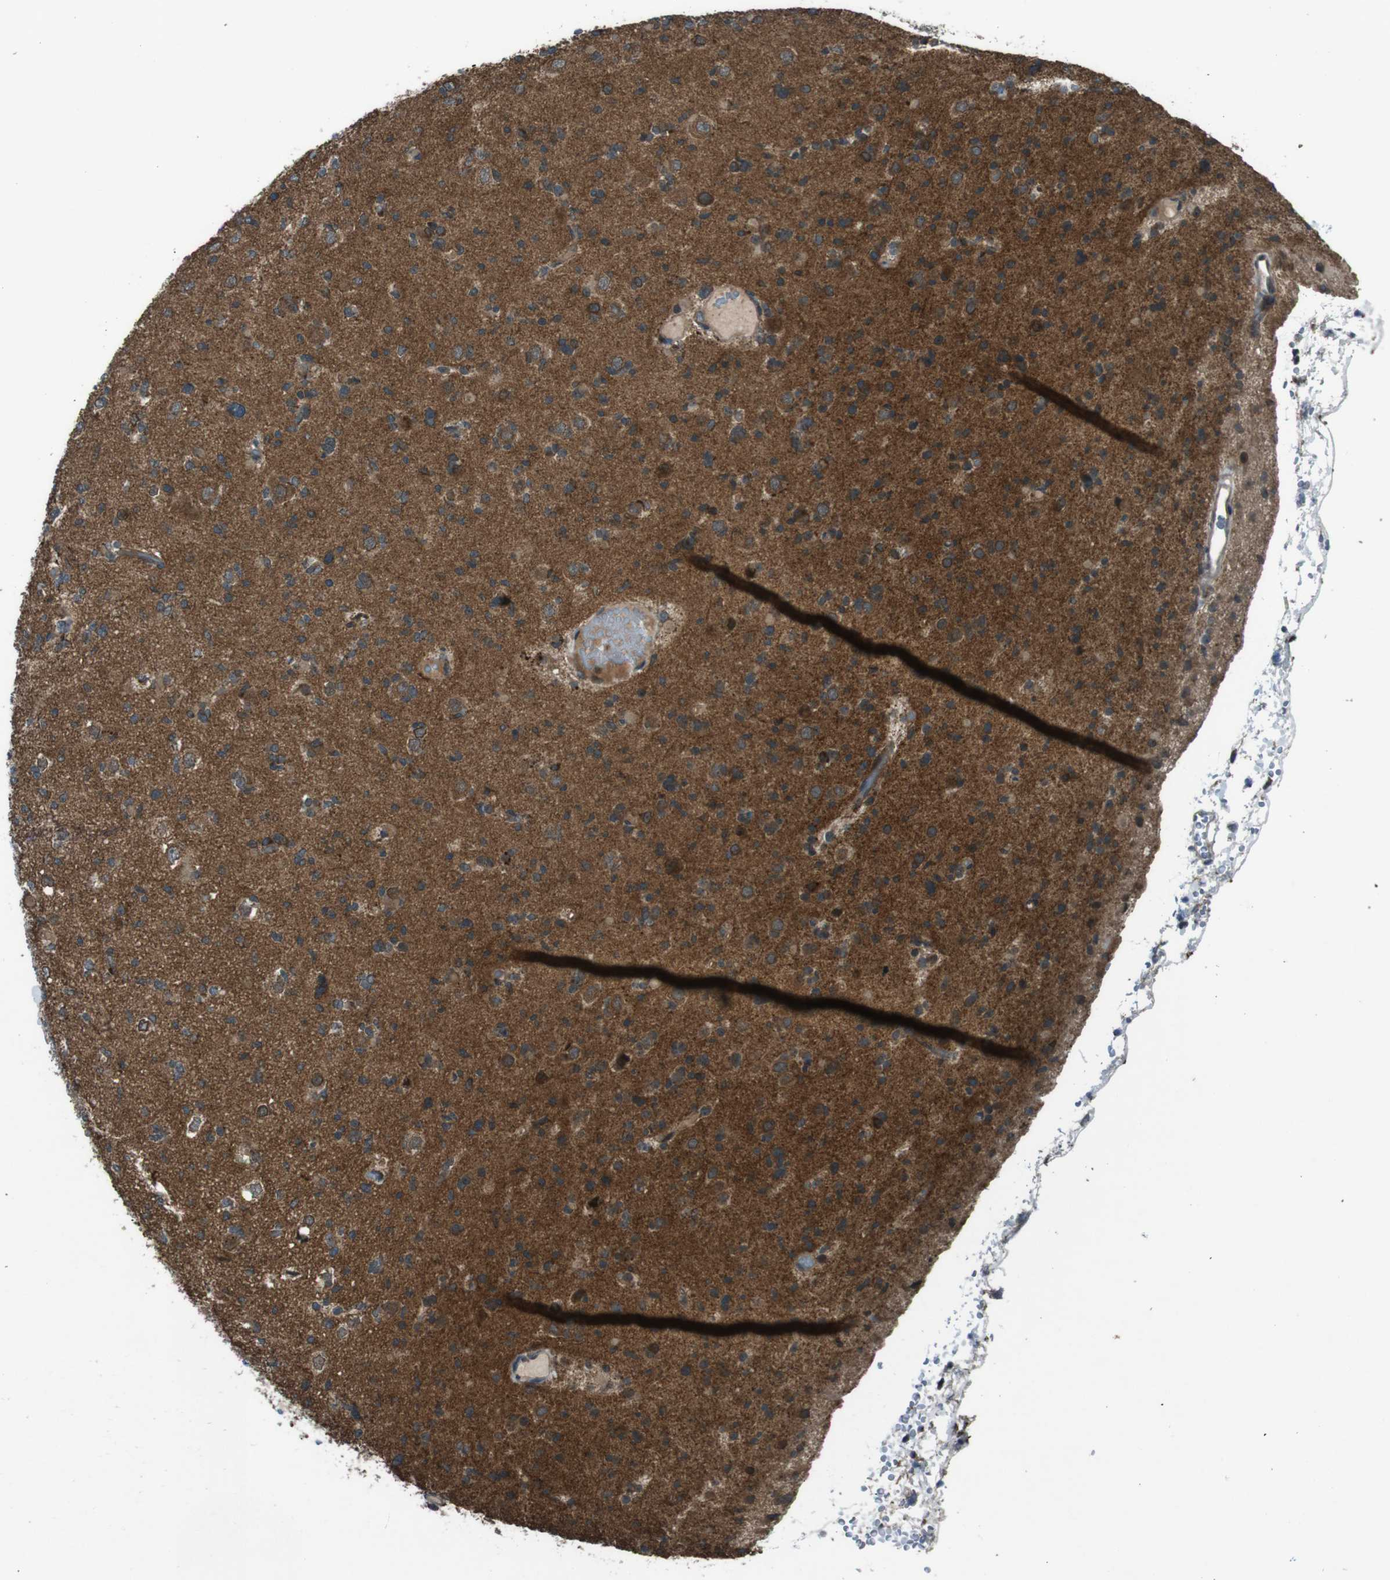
{"staining": {"intensity": "moderate", "quantity": ">75%", "location": "cytoplasmic/membranous"}, "tissue": "glioma", "cell_type": "Tumor cells", "image_type": "cancer", "snomed": [{"axis": "morphology", "description": "Glioma, malignant, Low grade"}, {"axis": "topography", "description": "Brain"}], "caption": "Protein expression analysis of glioma shows moderate cytoplasmic/membranous expression in about >75% of tumor cells.", "gene": "SLC27A4", "patient": {"sex": "female", "age": 22}}